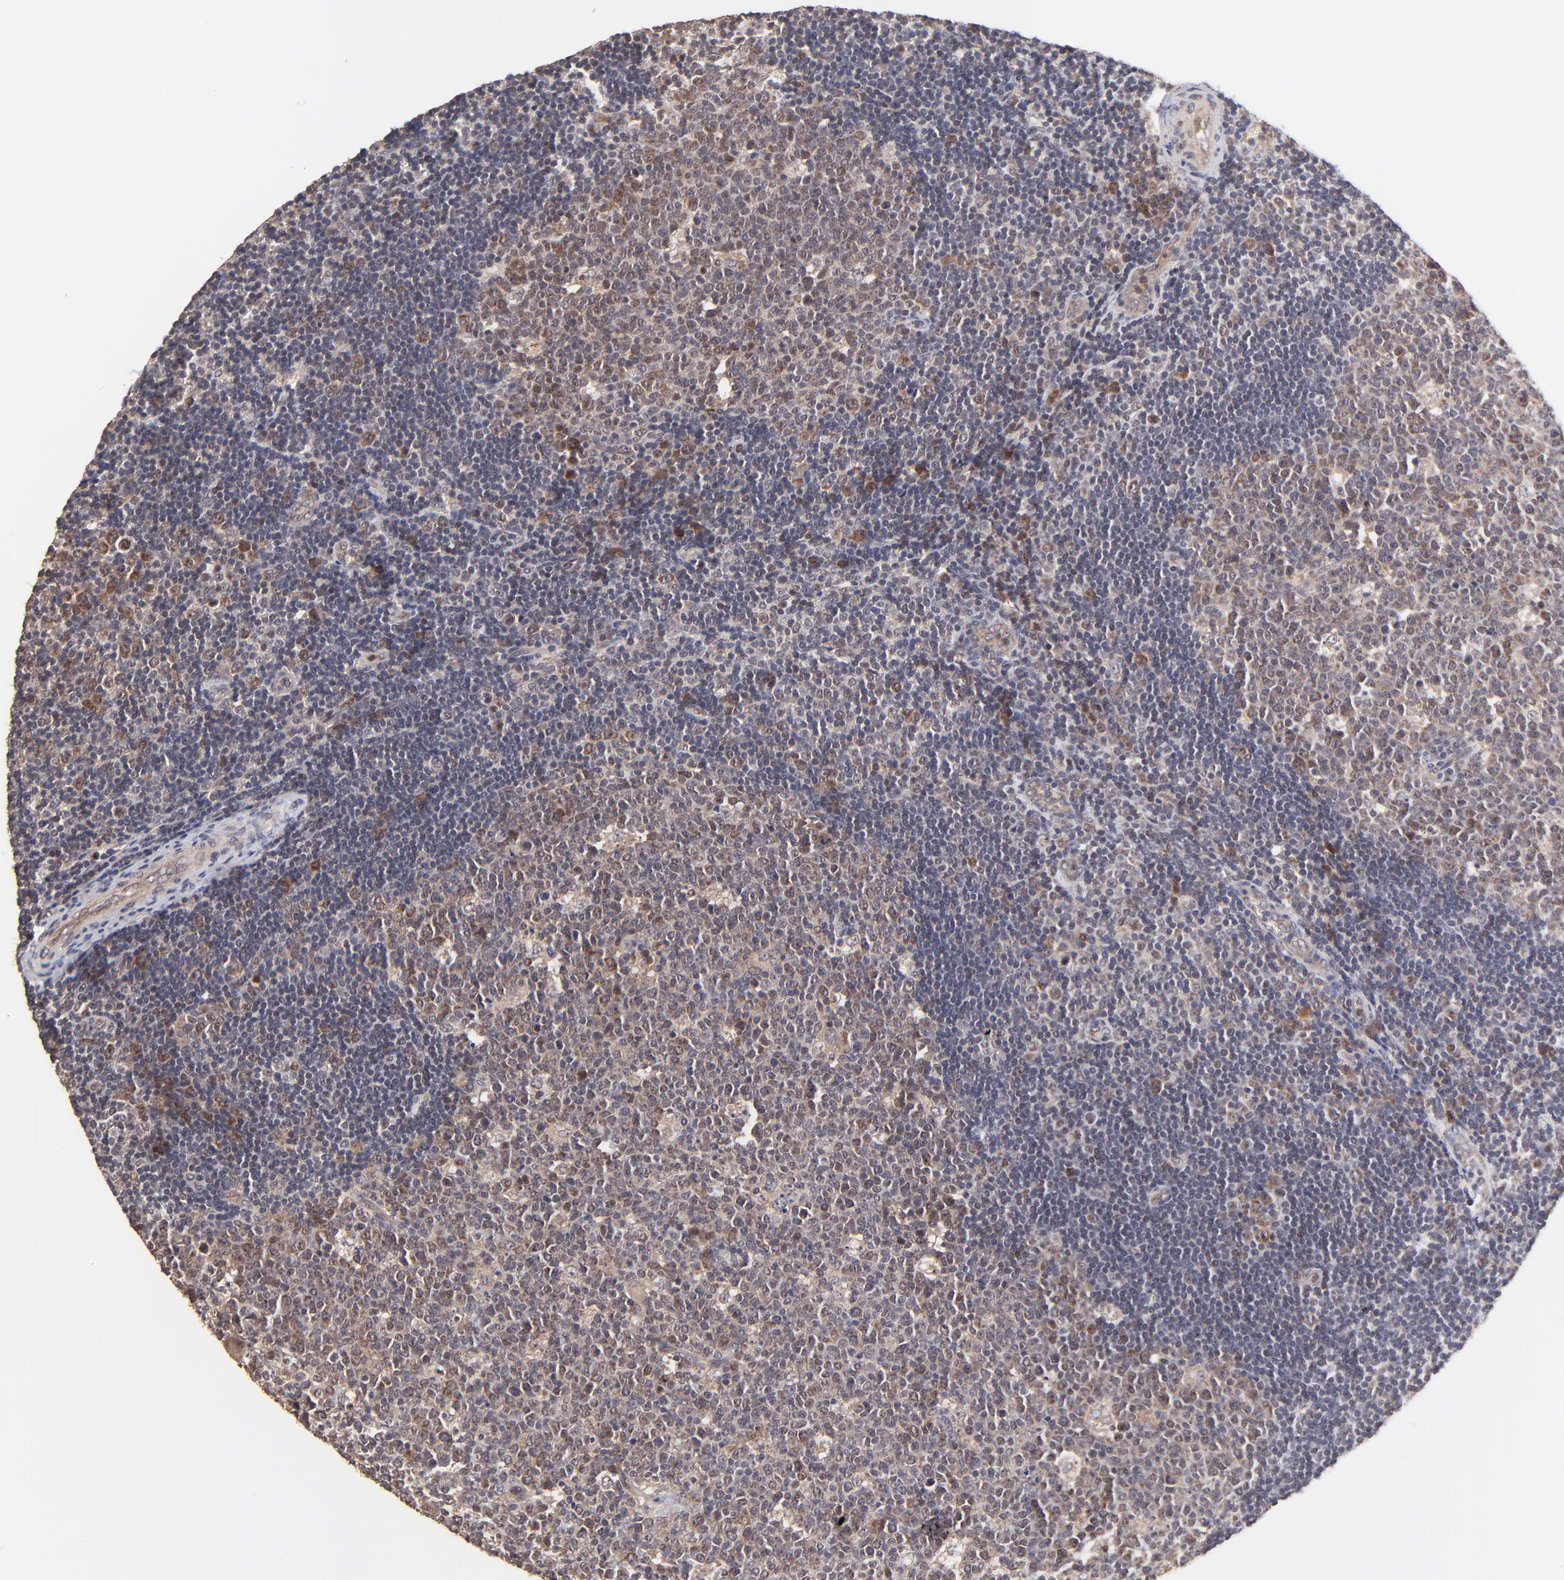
{"staining": {"intensity": "moderate", "quantity": "25%-75%", "location": "cytoplasmic/membranous"}, "tissue": "lymph node", "cell_type": "Germinal center cells", "image_type": "normal", "snomed": [{"axis": "morphology", "description": "Normal tissue, NOS"}, {"axis": "topography", "description": "Lymph node"}, {"axis": "topography", "description": "Salivary gland"}], "caption": "Immunohistochemistry (DAB) staining of benign human lymph node exhibits moderate cytoplasmic/membranous protein expression in about 25%-75% of germinal center cells. The protein is shown in brown color, while the nuclei are stained blue.", "gene": "BAIAP2L2", "patient": {"sex": "male", "age": 8}}